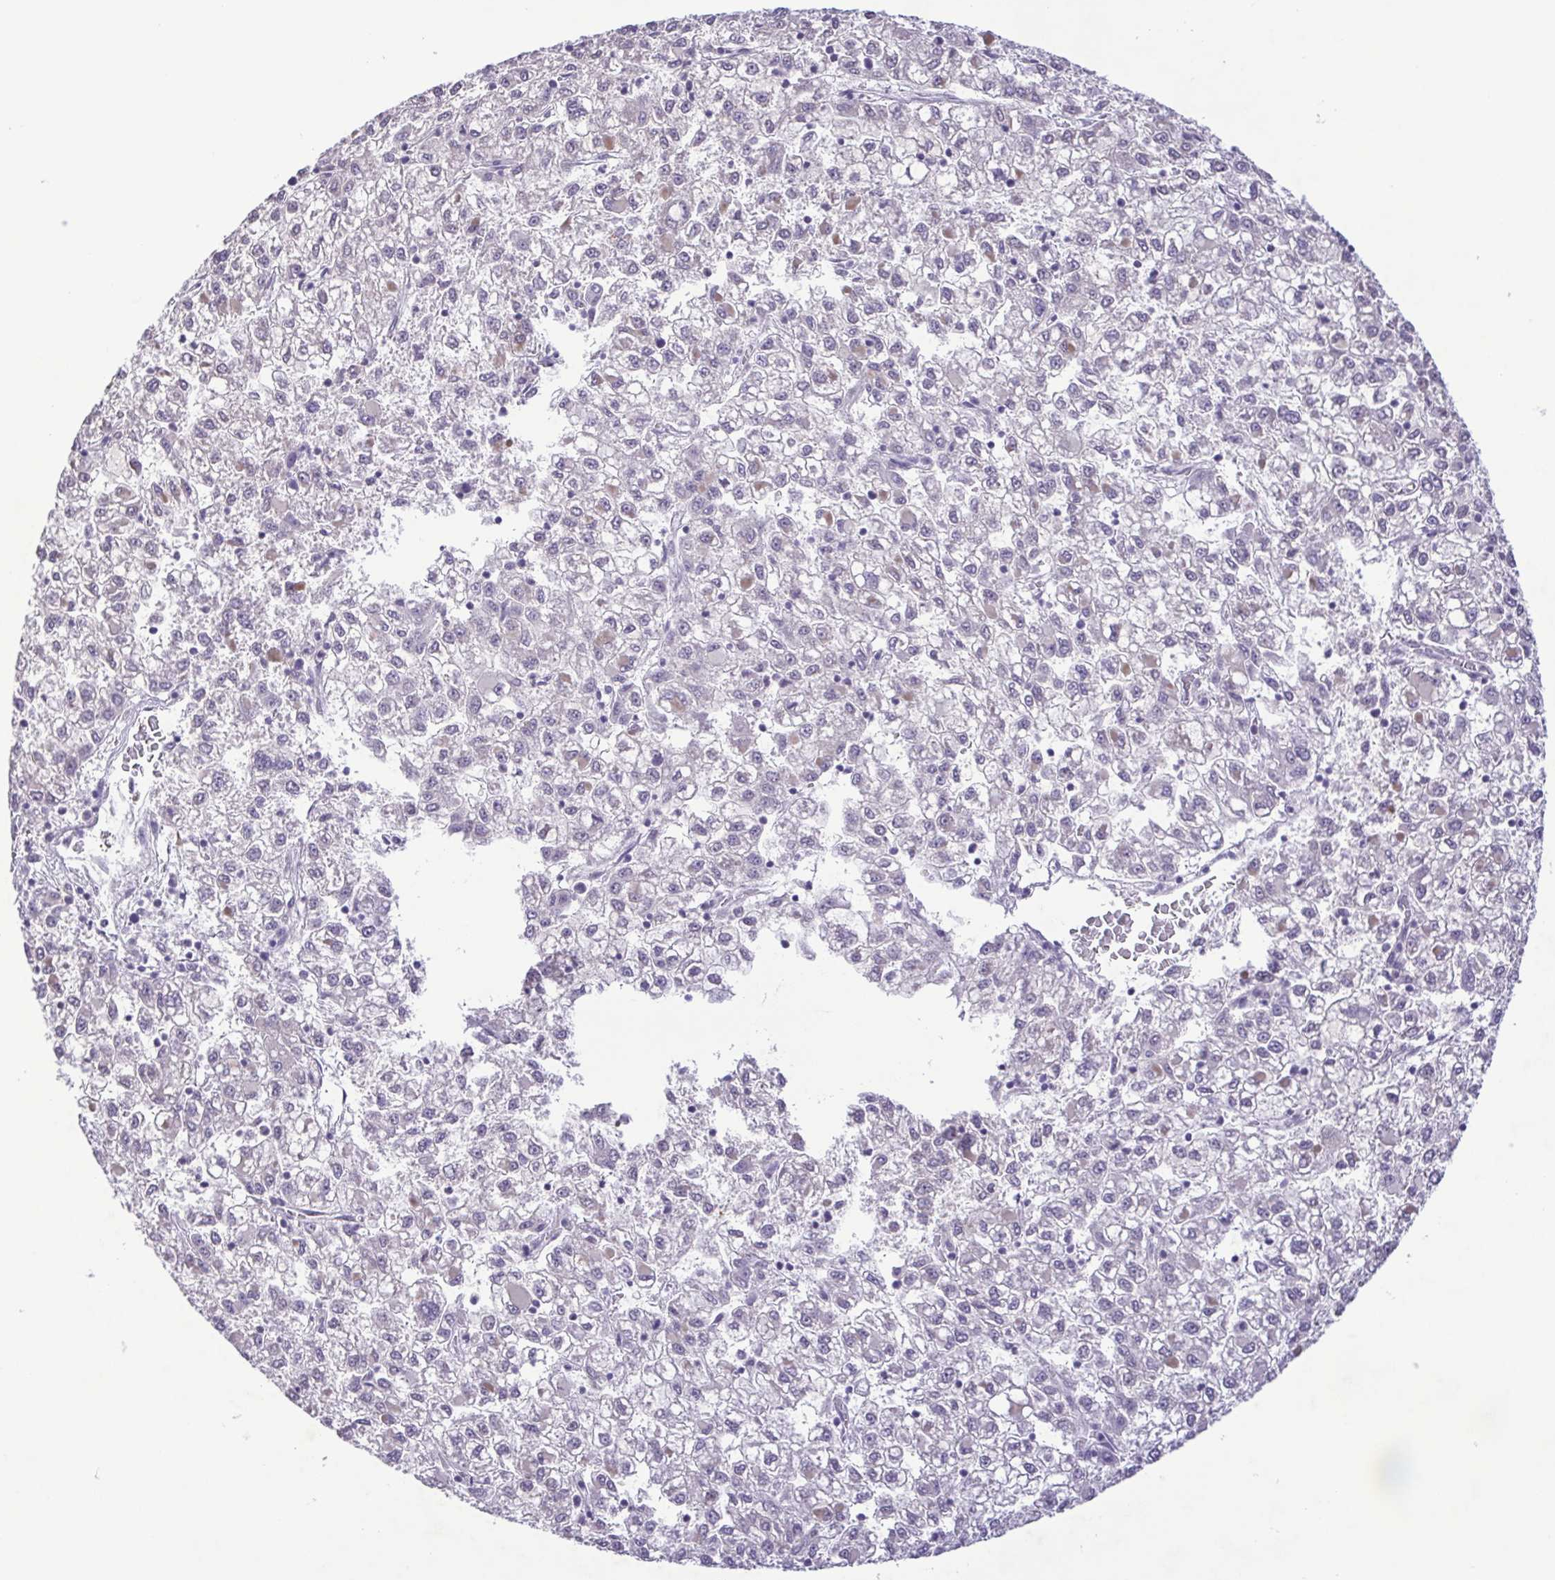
{"staining": {"intensity": "negative", "quantity": "none", "location": "none"}, "tissue": "liver cancer", "cell_type": "Tumor cells", "image_type": "cancer", "snomed": [{"axis": "morphology", "description": "Carcinoma, Hepatocellular, NOS"}, {"axis": "topography", "description": "Liver"}], "caption": "Immunohistochemistry histopathology image of neoplastic tissue: liver hepatocellular carcinoma stained with DAB displays no significant protein positivity in tumor cells.", "gene": "IL1RN", "patient": {"sex": "male", "age": 40}}